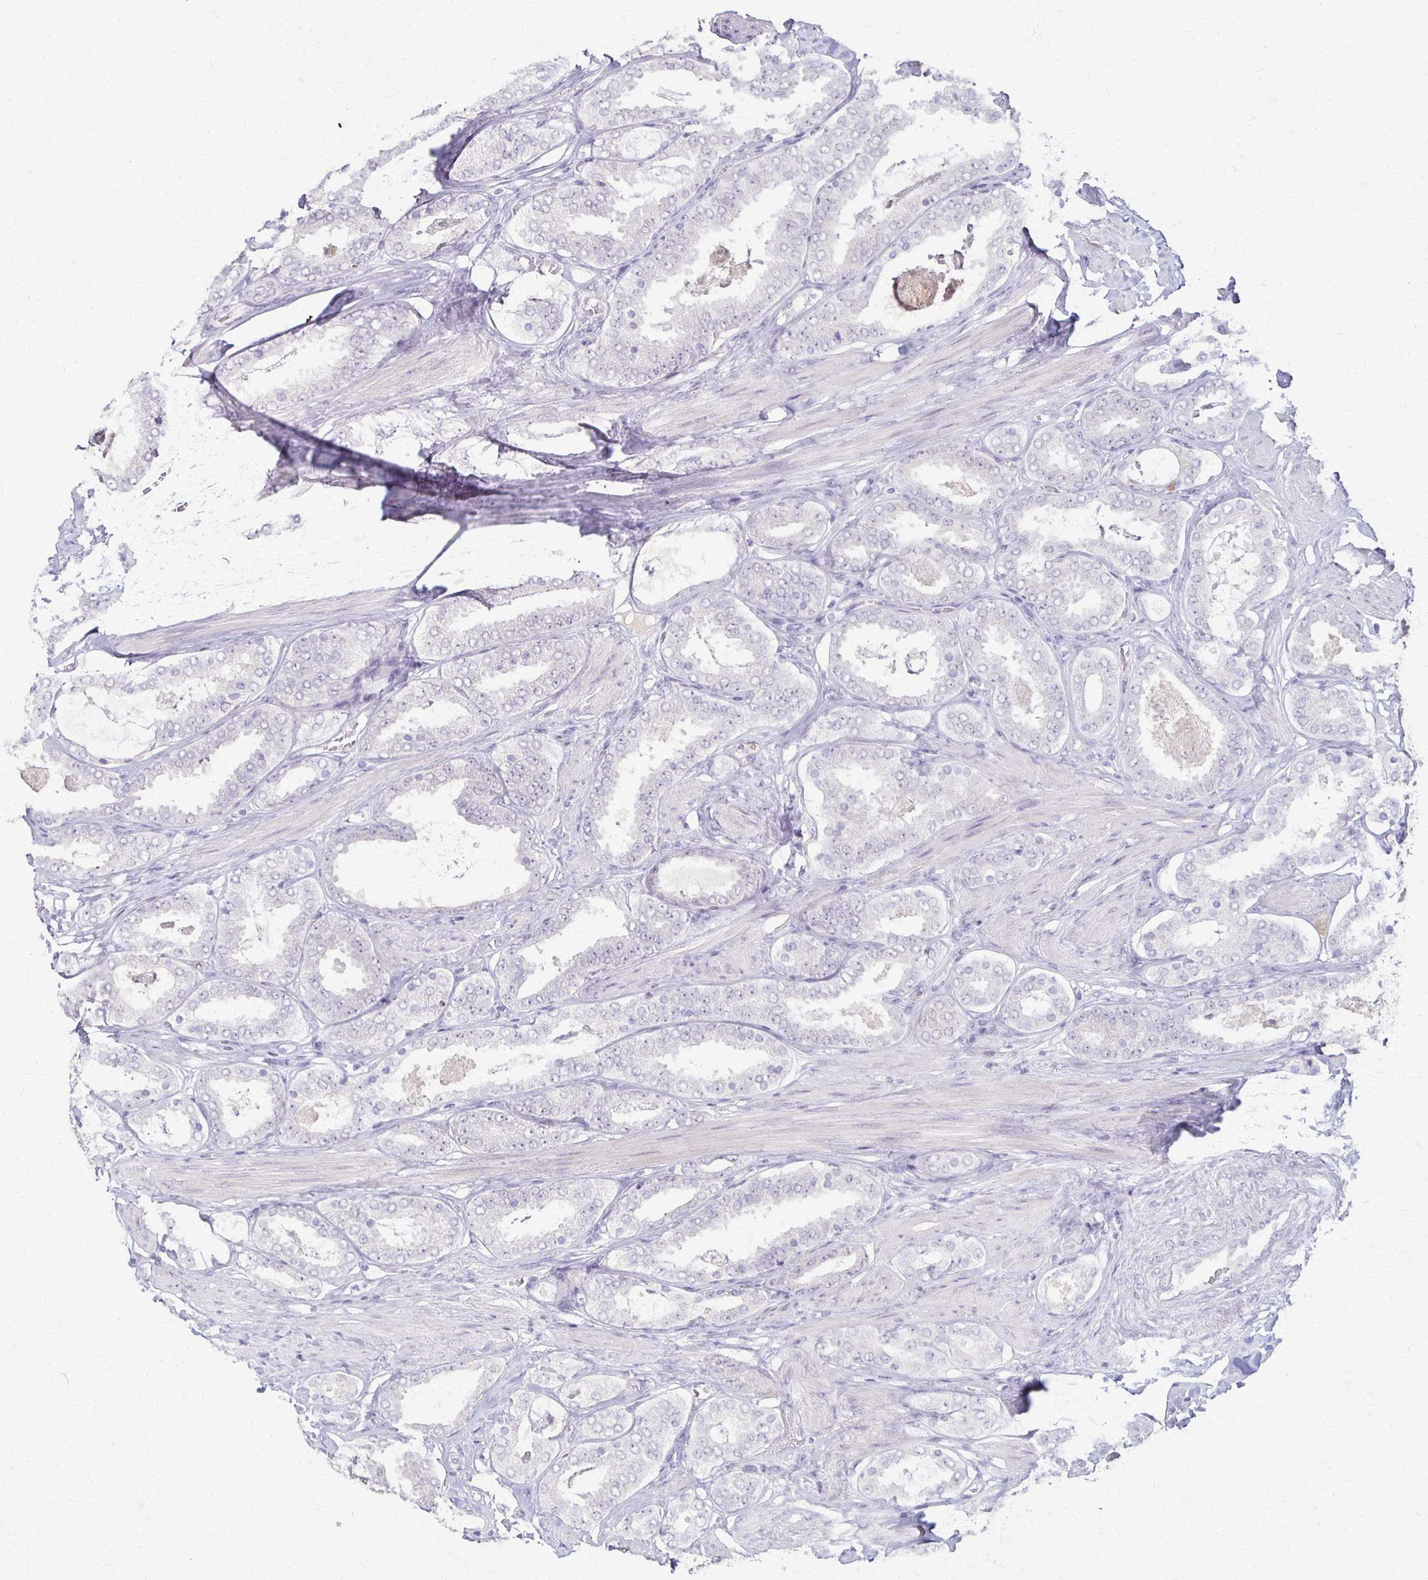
{"staining": {"intensity": "negative", "quantity": "none", "location": "none"}, "tissue": "prostate cancer", "cell_type": "Tumor cells", "image_type": "cancer", "snomed": [{"axis": "morphology", "description": "Adenocarcinoma, High grade"}, {"axis": "topography", "description": "Prostate"}], "caption": "IHC of prostate high-grade adenocarcinoma displays no positivity in tumor cells.", "gene": "SLC35E2B", "patient": {"sex": "male", "age": 63}}